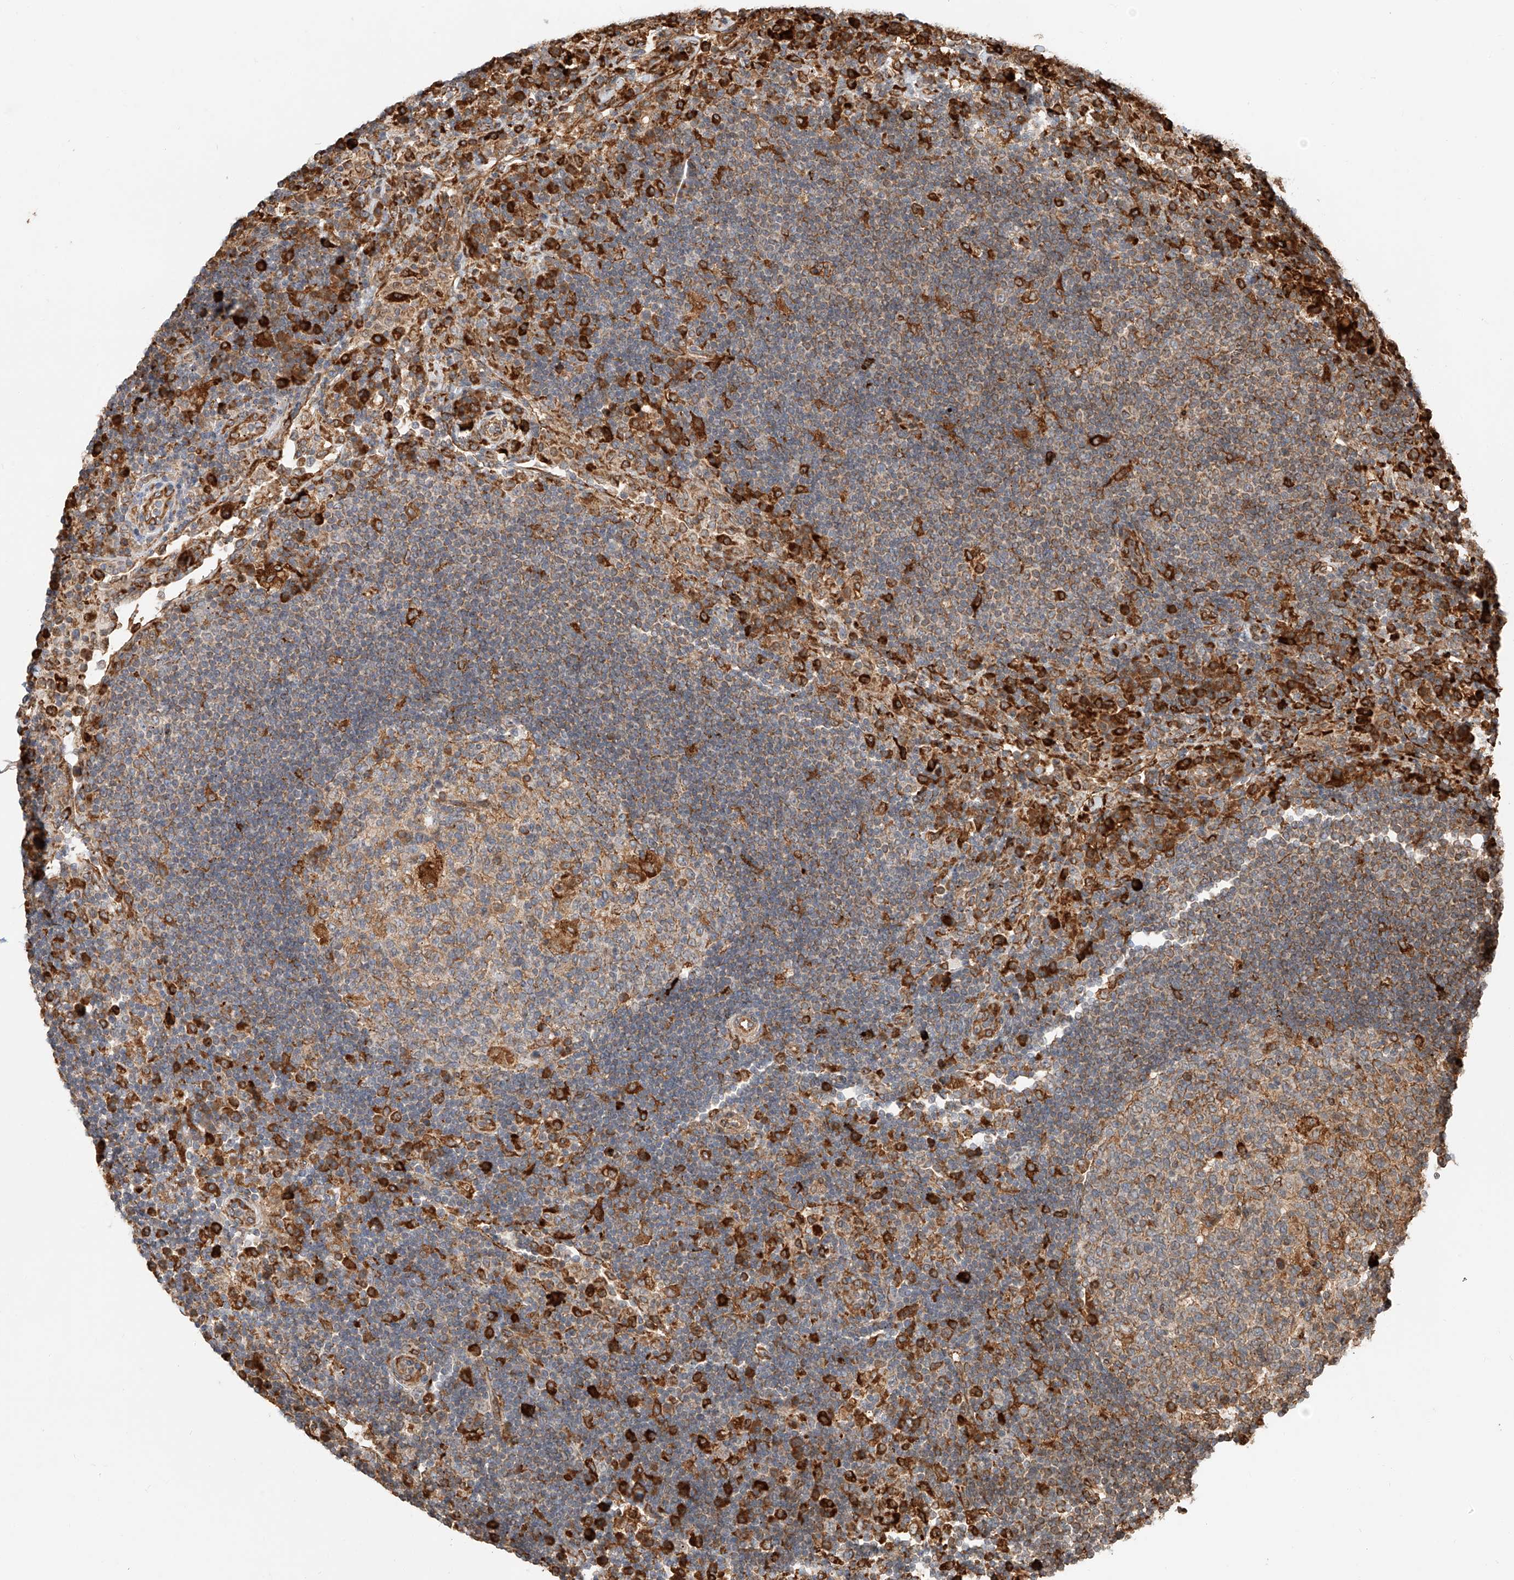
{"staining": {"intensity": "moderate", "quantity": "<25%", "location": "cytoplasmic/membranous"}, "tissue": "lymph node", "cell_type": "Germinal center cells", "image_type": "normal", "snomed": [{"axis": "morphology", "description": "Normal tissue, NOS"}, {"axis": "topography", "description": "Lymph node"}], "caption": "DAB (3,3'-diaminobenzidine) immunohistochemical staining of normal lymph node reveals moderate cytoplasmic/membranous protein staining in approximately <25% of germinal center cells.", "gene": "ZNF84", "patient": {"sex": "female", "age": 53}}